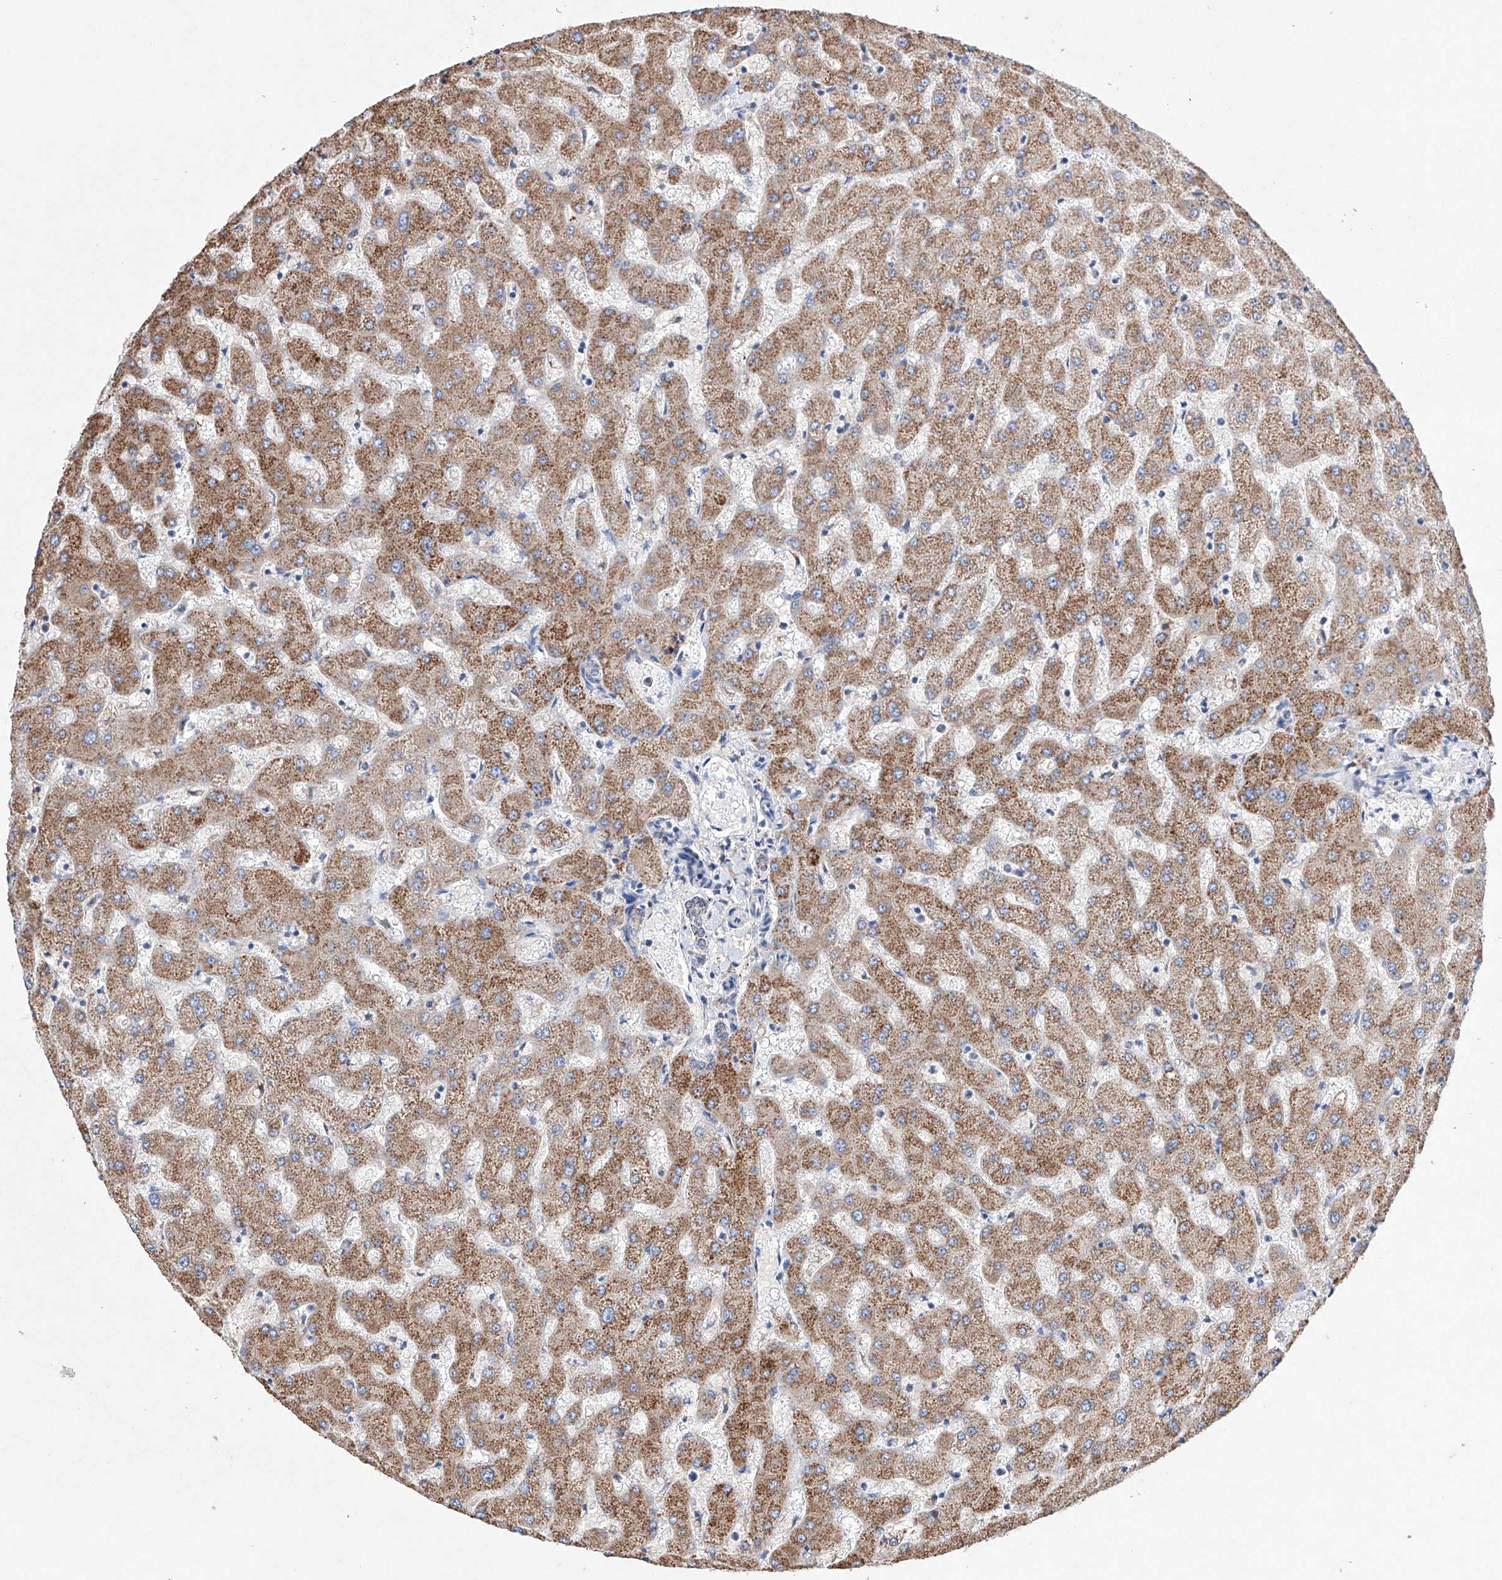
{"staining": {"intensity": "weak", "quantity": "25%-75%", "location": "cytoplasmic/membranous"}, "tissue": "liver", "cell_type": "Cholangiocytes", "image_type": "normal", "snomed": [{"axis": "morphology", "description": "Normal tissue, NOS"}, {"axis": "topography", "description": "Liver"}], "caption": "IHC (DAB (3,3'-diaminobenzidine)) staining of benign liver shows weak cytoplasmic/membranous protein positivity in about 25%-75% of cholangiocytes. (DAB = brown stain, brightfield microscopy at high magnification).", "gene": "NRROS", "patient": {"sex": "female", "age": 63}}